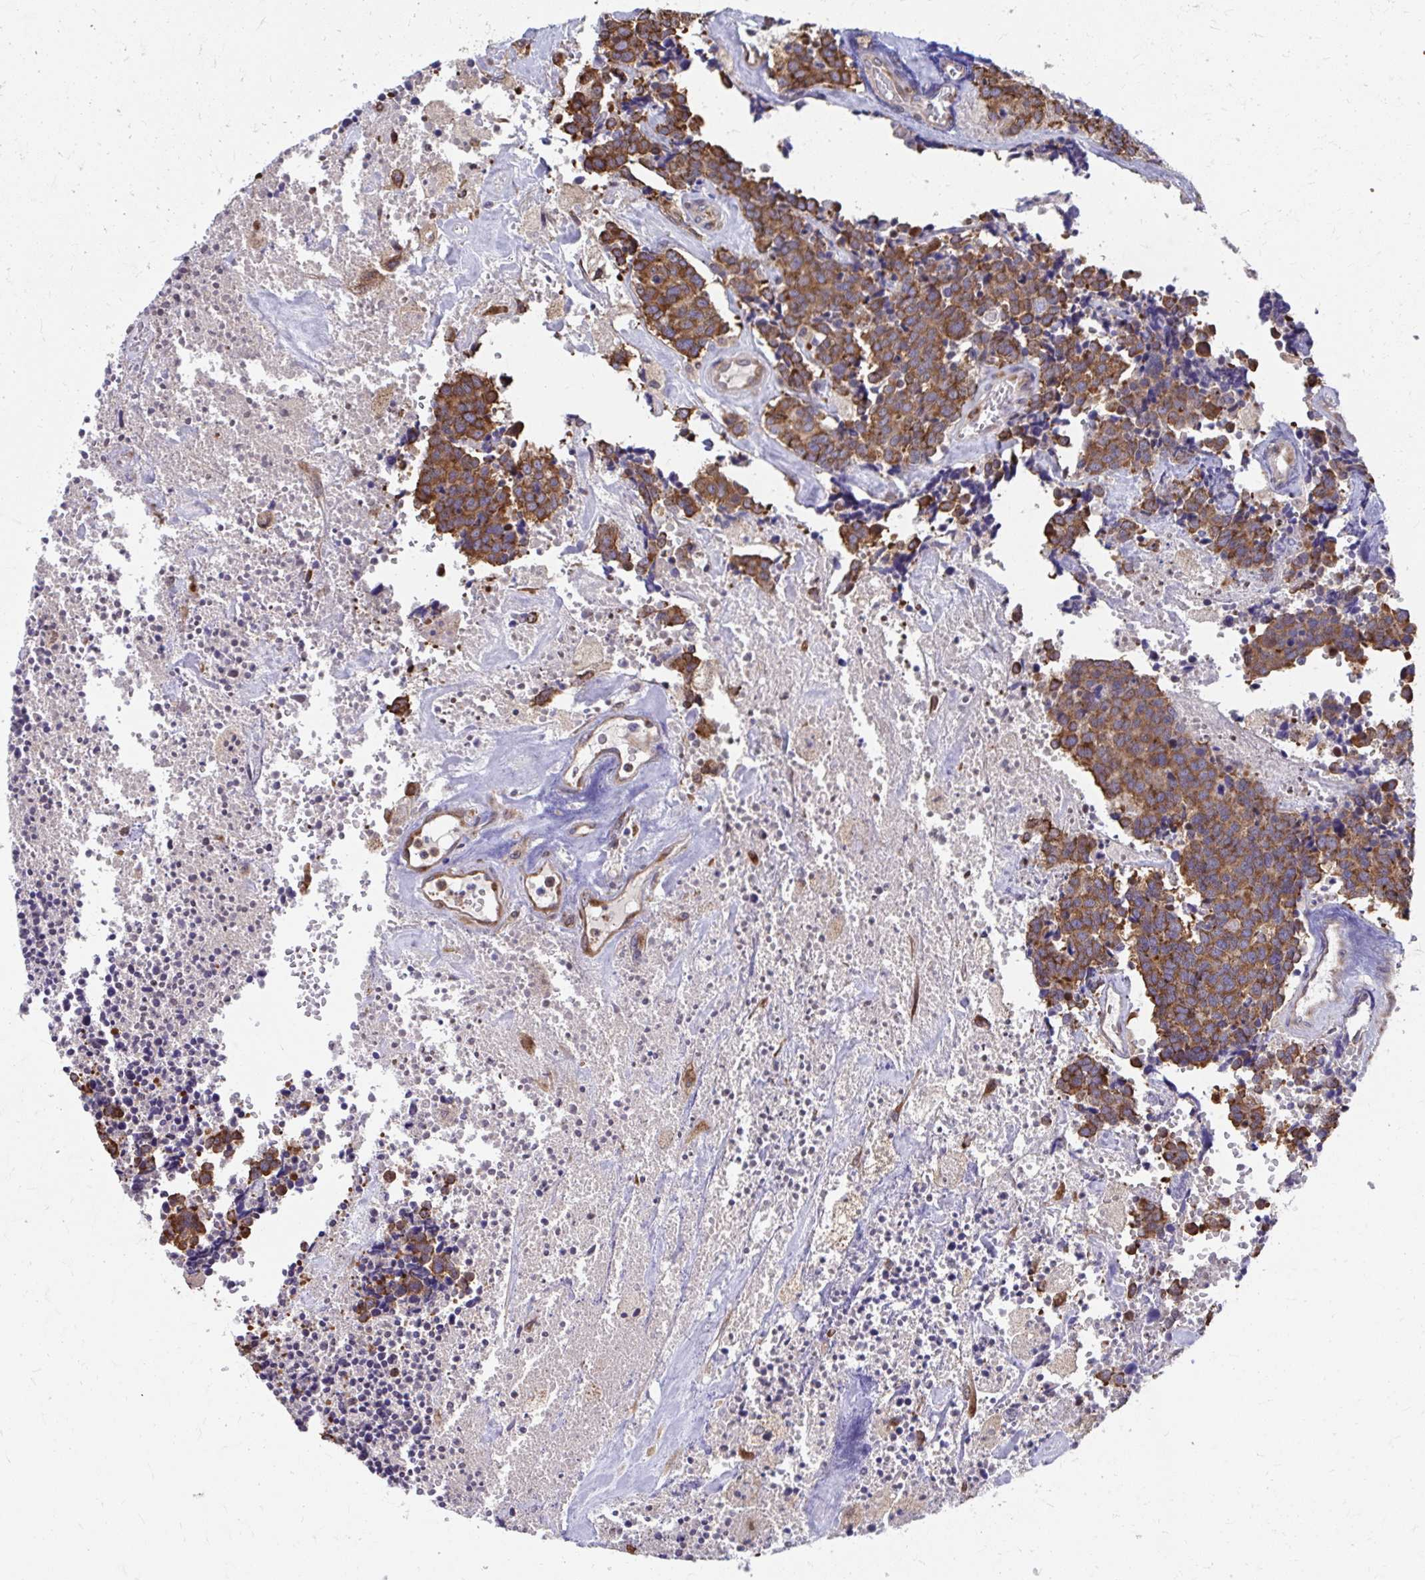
{"staining": {"intensity": "moderate", "quantity": ">75%", "location": "cytoplasmic/membranous"}, "tissue": "carcinoid", "cell_type": "Tumor cells", "image_type": "cancer", "snomed": [{"axis": "morphology", "description": "Carcinoid, malignant, NOS"}, {"axis": "topography", "description": "Skin"}], "caption": "A medium amount of moderate cytoplasmic/membranous staining is appreciated in about >75% of tumor cells in carcinoid tissue.", "gene": "ZNF778", "patient": {"sex": "female", "age": 79}}